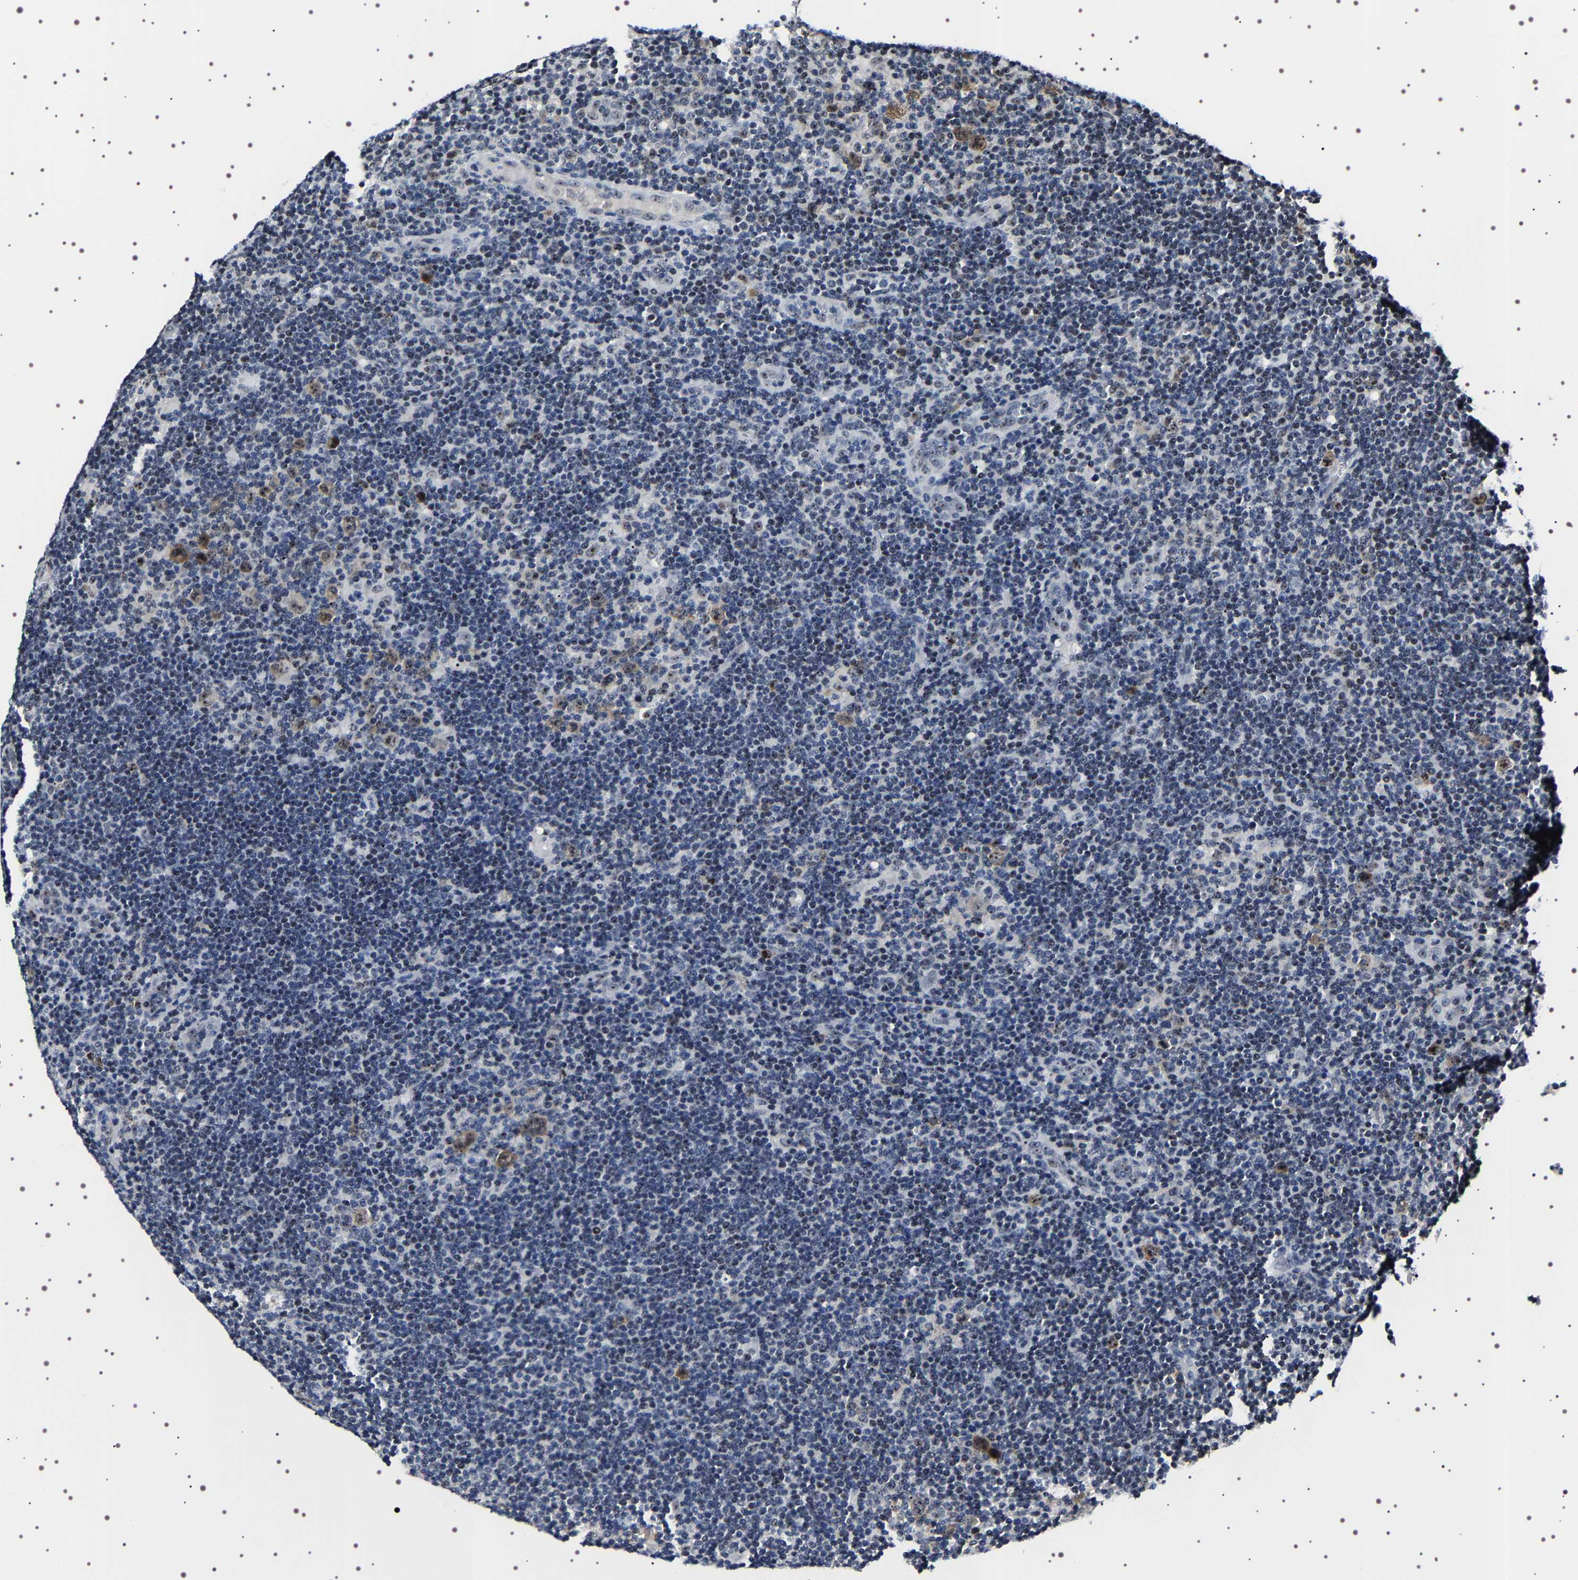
{"staining": {"intensity": "moderate", "quantity": "25%-75%", "location": "cytoplasmic/membranous,nuclear"}, "tissue": "lymphoma", "cell_type": "Tumor cells", "image_type": "cancer", "snomed": [{"axis": "morphology", "description": "Hodgkin's disease, NOS"}, {"axis": "topography", "description": "Lymph node"}], "caption": "Immunohistochemistry (IHC) histopathology image of human Hodgkin's disease stained for a protein (brown), which reveals medium levels of moderate cytoplasmic/membranous and nuclear staining in about 25%-75% of tumor cells.", "gene": "GNL3", "patient": {"sex": "female", "age": 57}}